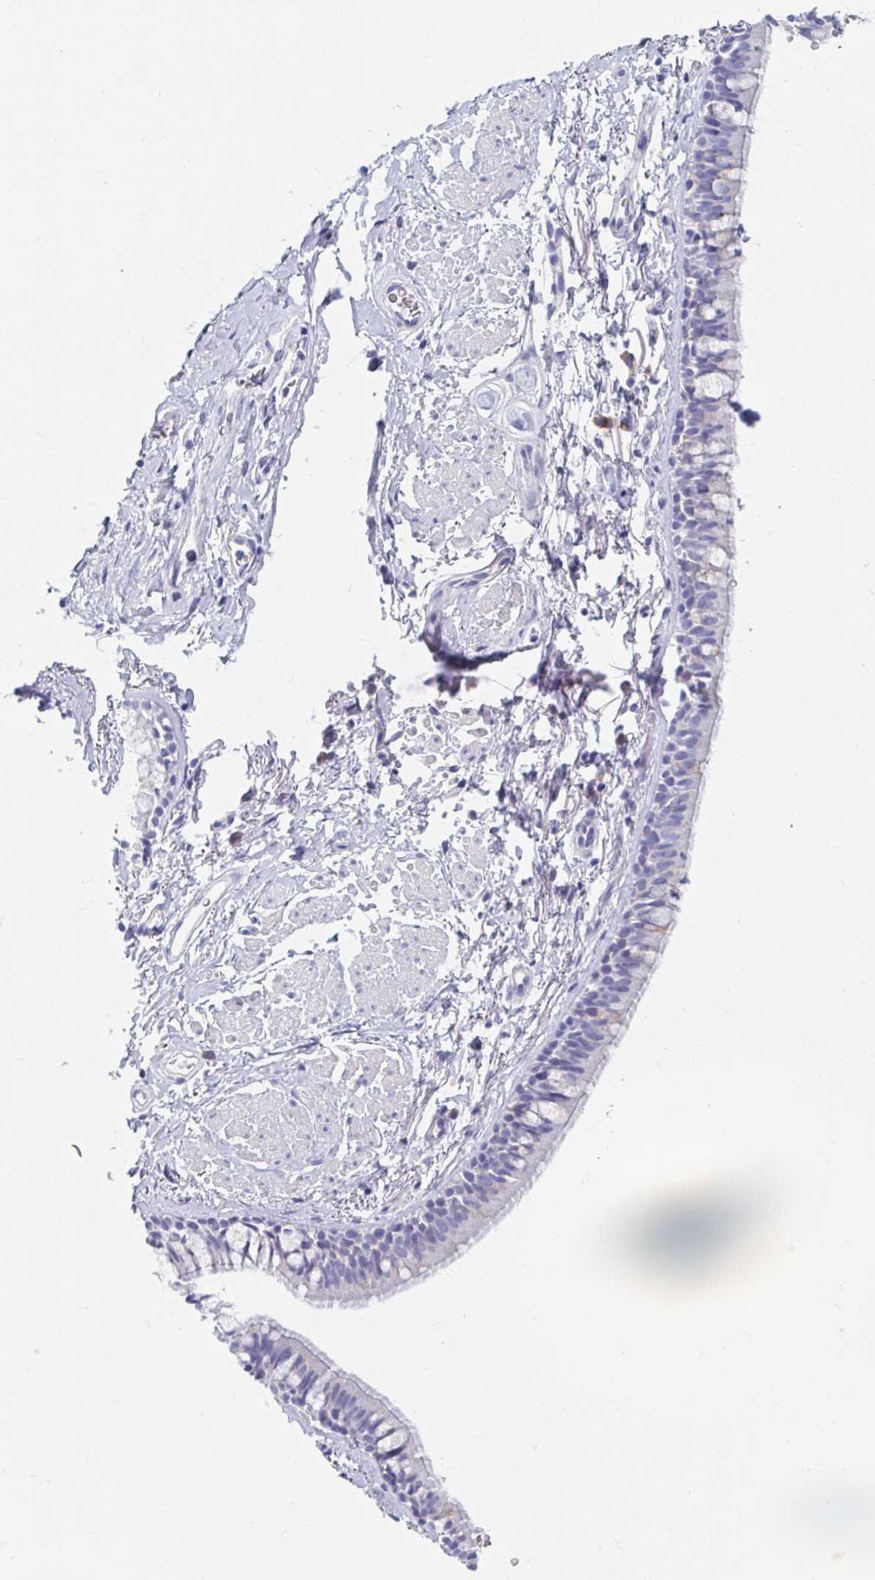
{"staining": {"intensity": "negative", "quantity": "none", "location": "none"}, "tissue": "bronchus", "cell_type": "Respiratory epithelial cells", "image_type": "normal", "snomed": [{"axis": "morphology", "description": "Normal tissue, NOS"}, {"axis": "topography", "description": "Lymph node"}, {"axis": "topography", "description": "Cartilage tissue"}, {"axis": "topography", "description": "Bronchus"}], "caption": "This is an IHC photomicrograph of benign human bronchus. There is no expression in respiratory epithelial cells.", "gene": "MYLK2", "patient": {"sex": "female", "age": 70}}